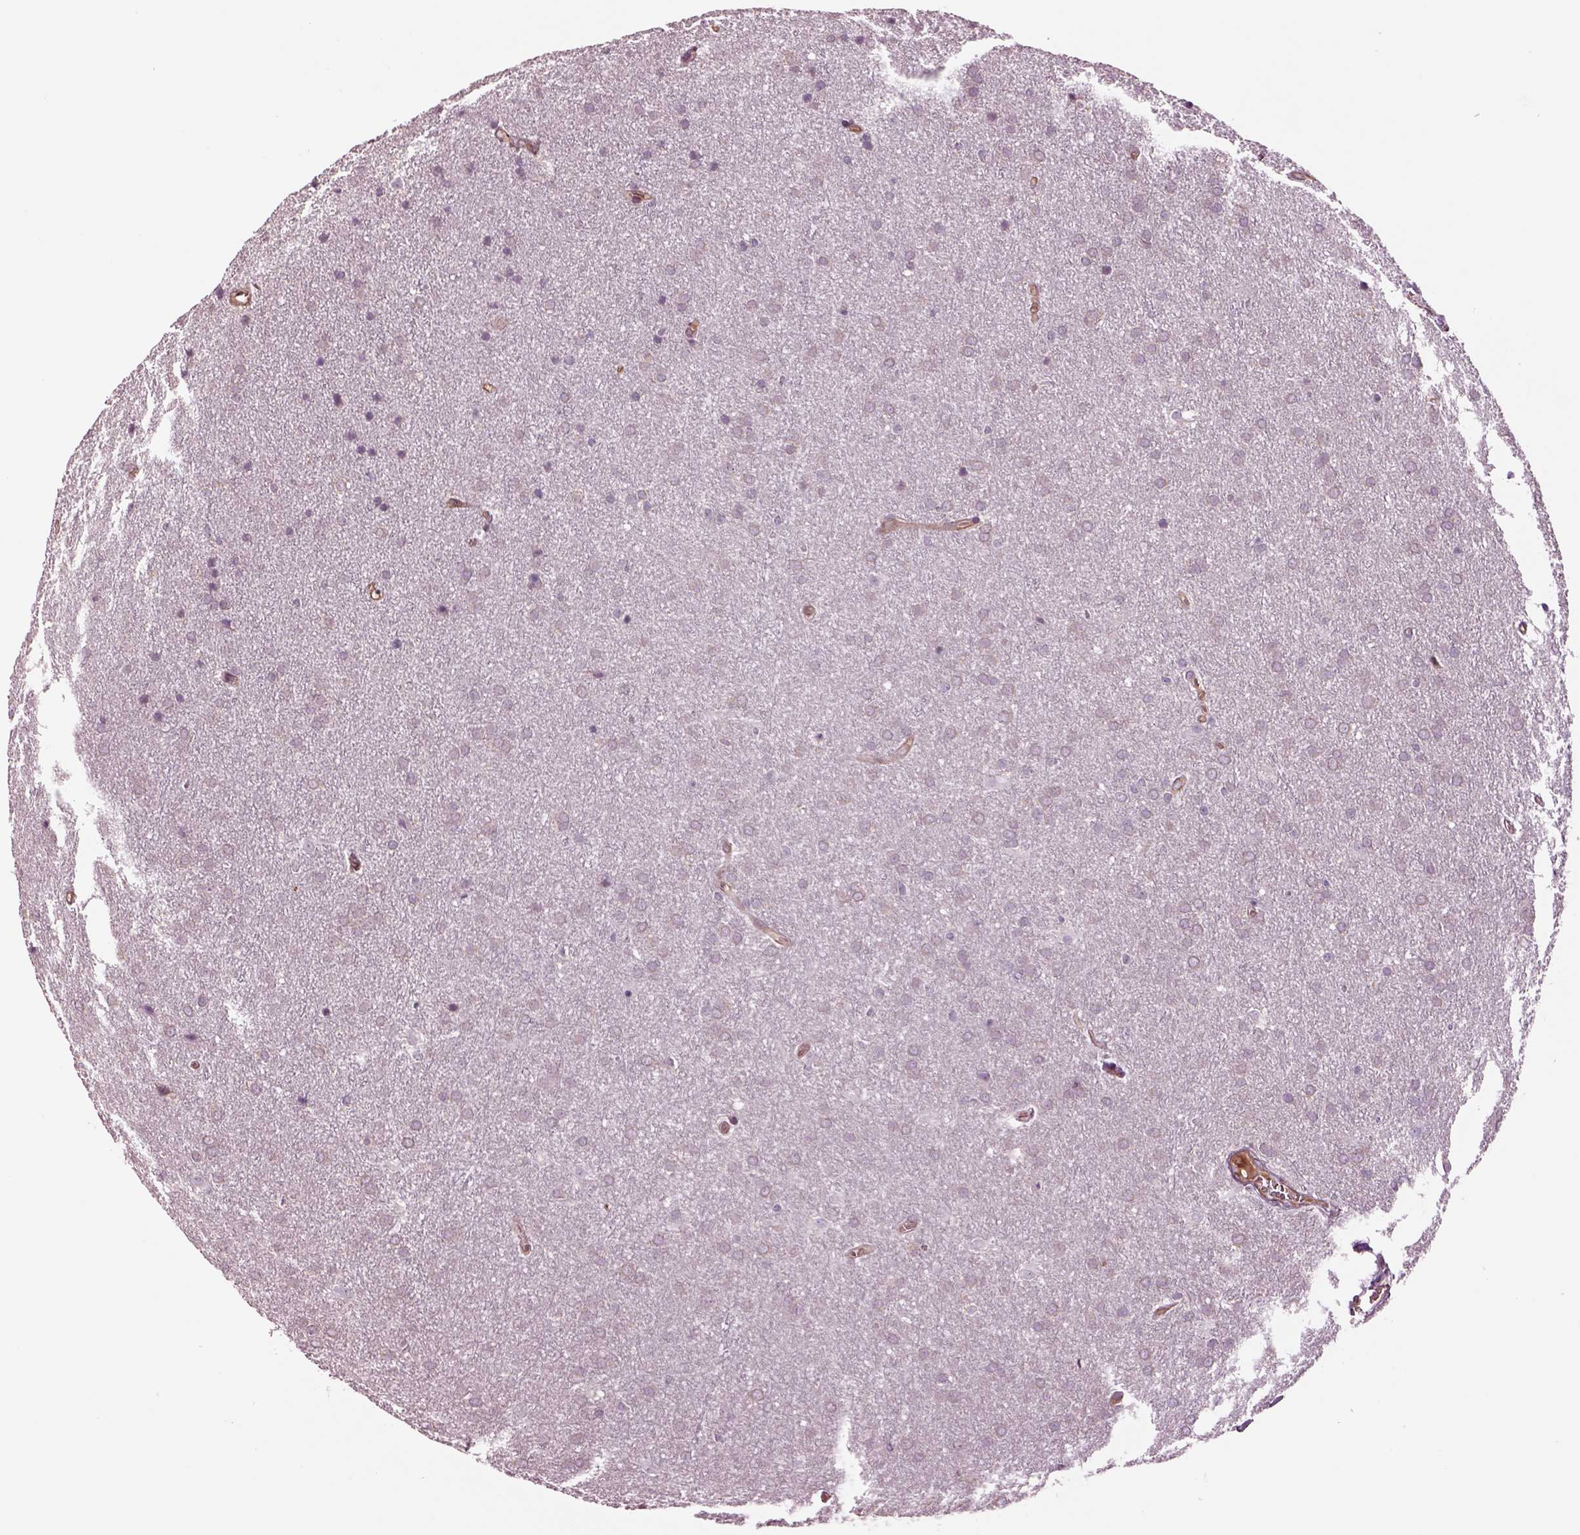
{"staining": {"intensity": "negative", "quantity": "none", "location": "none"}, "tissue": "glioma", "cell_type": "Tumor cells", "image_type": "cancer", "snomed": [{"axis": "morphology", "description": "Glioma, malignant, Low grade"}, {"axis": "topography", "description": "Brain"}], "caption": "Malignant glioma (low-grade) was stained to show a protein in brown. There is no significant staining in tumor cells.", "gene": "HTR1B", "patient": {"sex": "female", "age": 32}}